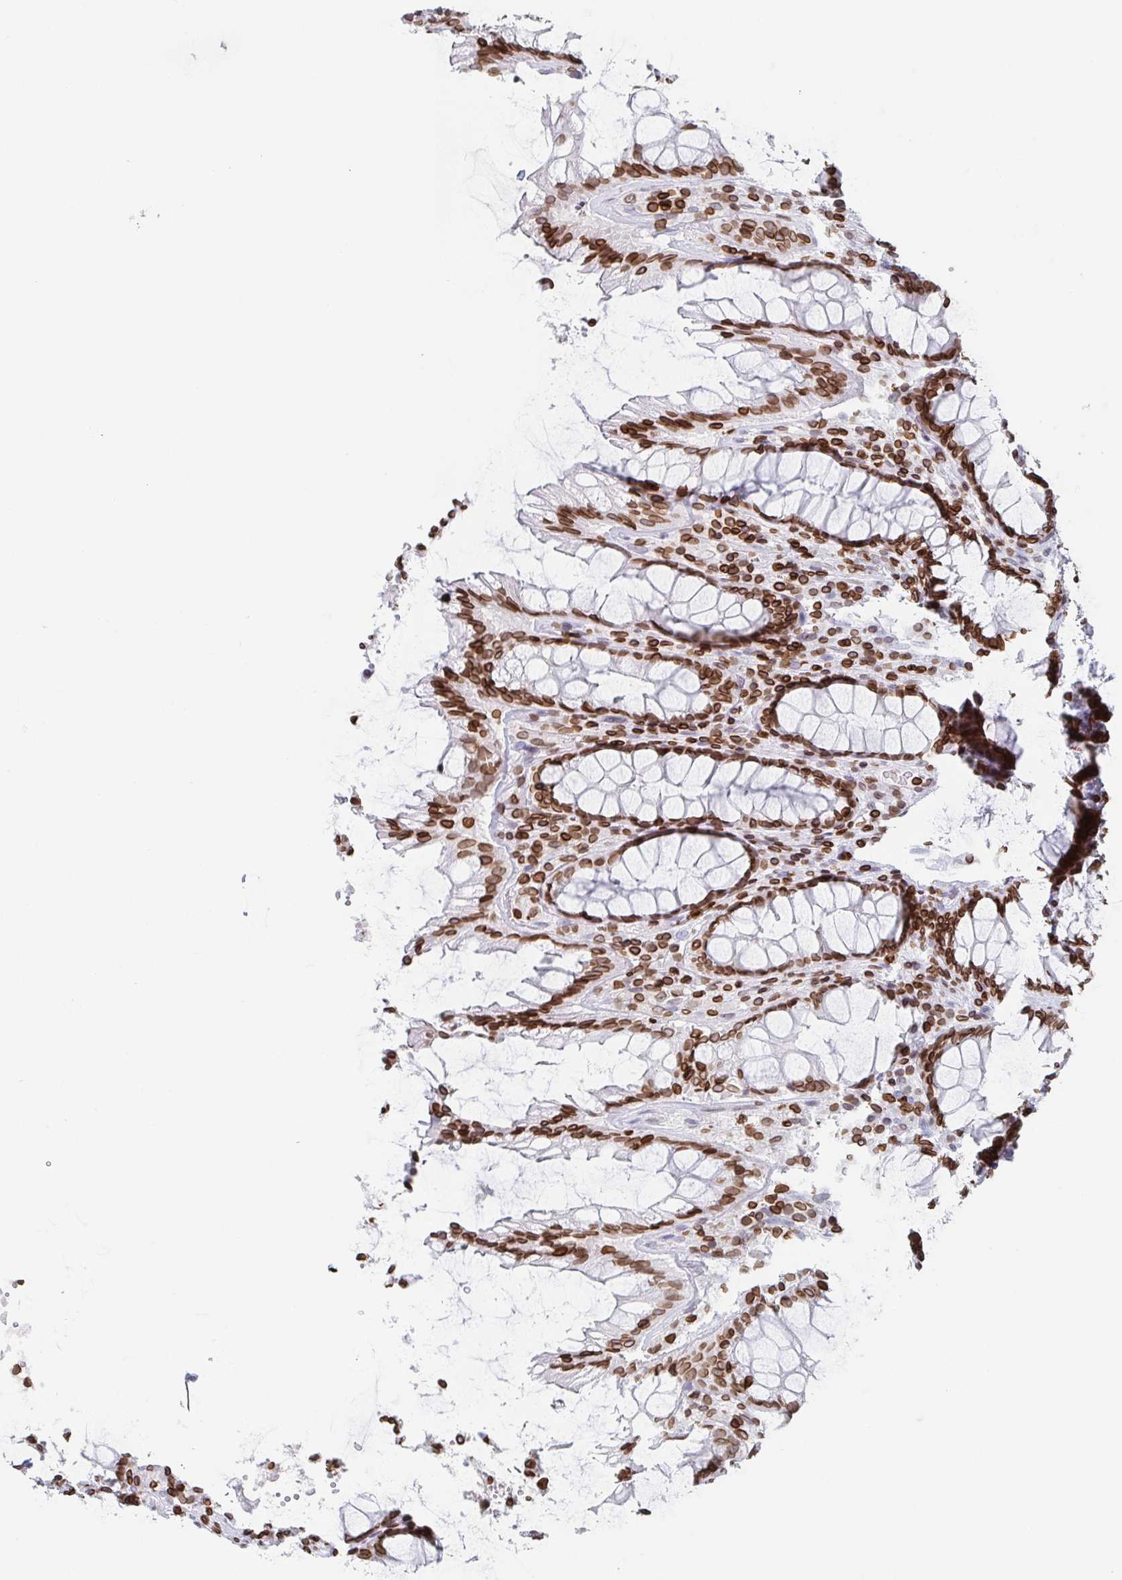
{"staining": {"intensity": "strong", "quantity": ">75%", "location": "cytoplasmic/membranous,nuclear"}, "tissue": "rectum", "cell_type": "Glandular cells", "image_type": "normal", "snomed": [{"axis": "morphology", "description": "Normal tissue, NOS"}, {"axis": "topography", "description": "Rectum"}], "caption": "DAB (3,3'-diaminobenzidine) immunohistochemical staining of normal rectum displays strong cytoplasmic/membranous,nuclear protein expression in approximately >75% of glandular cells.", "gene": "BTBD7", "patient": {"sex": "male", "age": 72}}